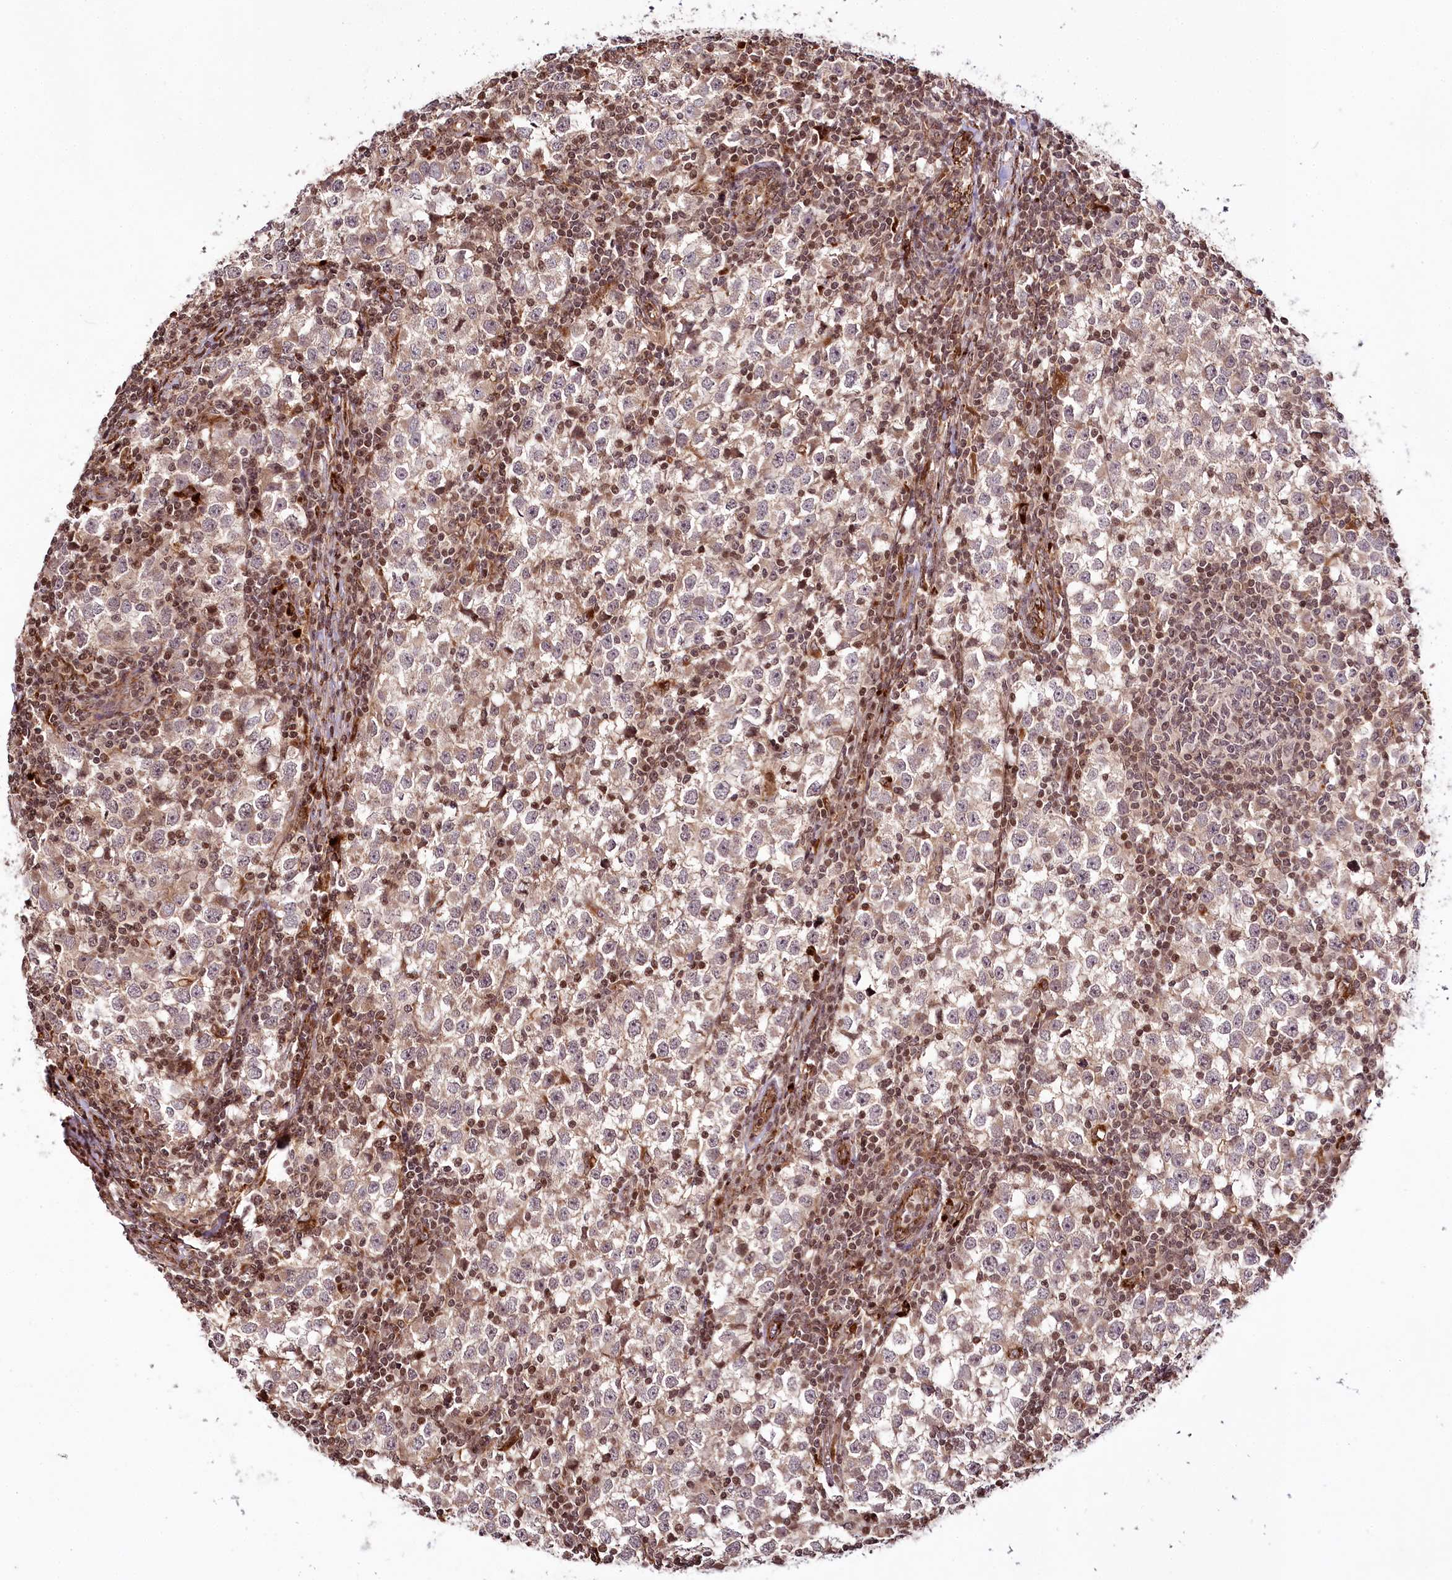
{"staining": {"intensity": "weak", "quantity": "25%-75%", "location": "cytoplasmic/membranous"}, "tissue": "testis cancer", "cell_type": "Tumor cells", "image_type": "cancer", "snomed": [{"axis": "morphology", "description": "Seminoma, NOS"}, {"axis": "topography", "description": "Testis"}], "caption": "High-power microscopy captured an immunohistochemistry histopathology image of seminoma (testis), revealing weak cytoplasmic/membranous expression in about 25%-75% of tumor cells.", "gene": "HOXC8", "patient": {"sex": "male", "age": 65}}